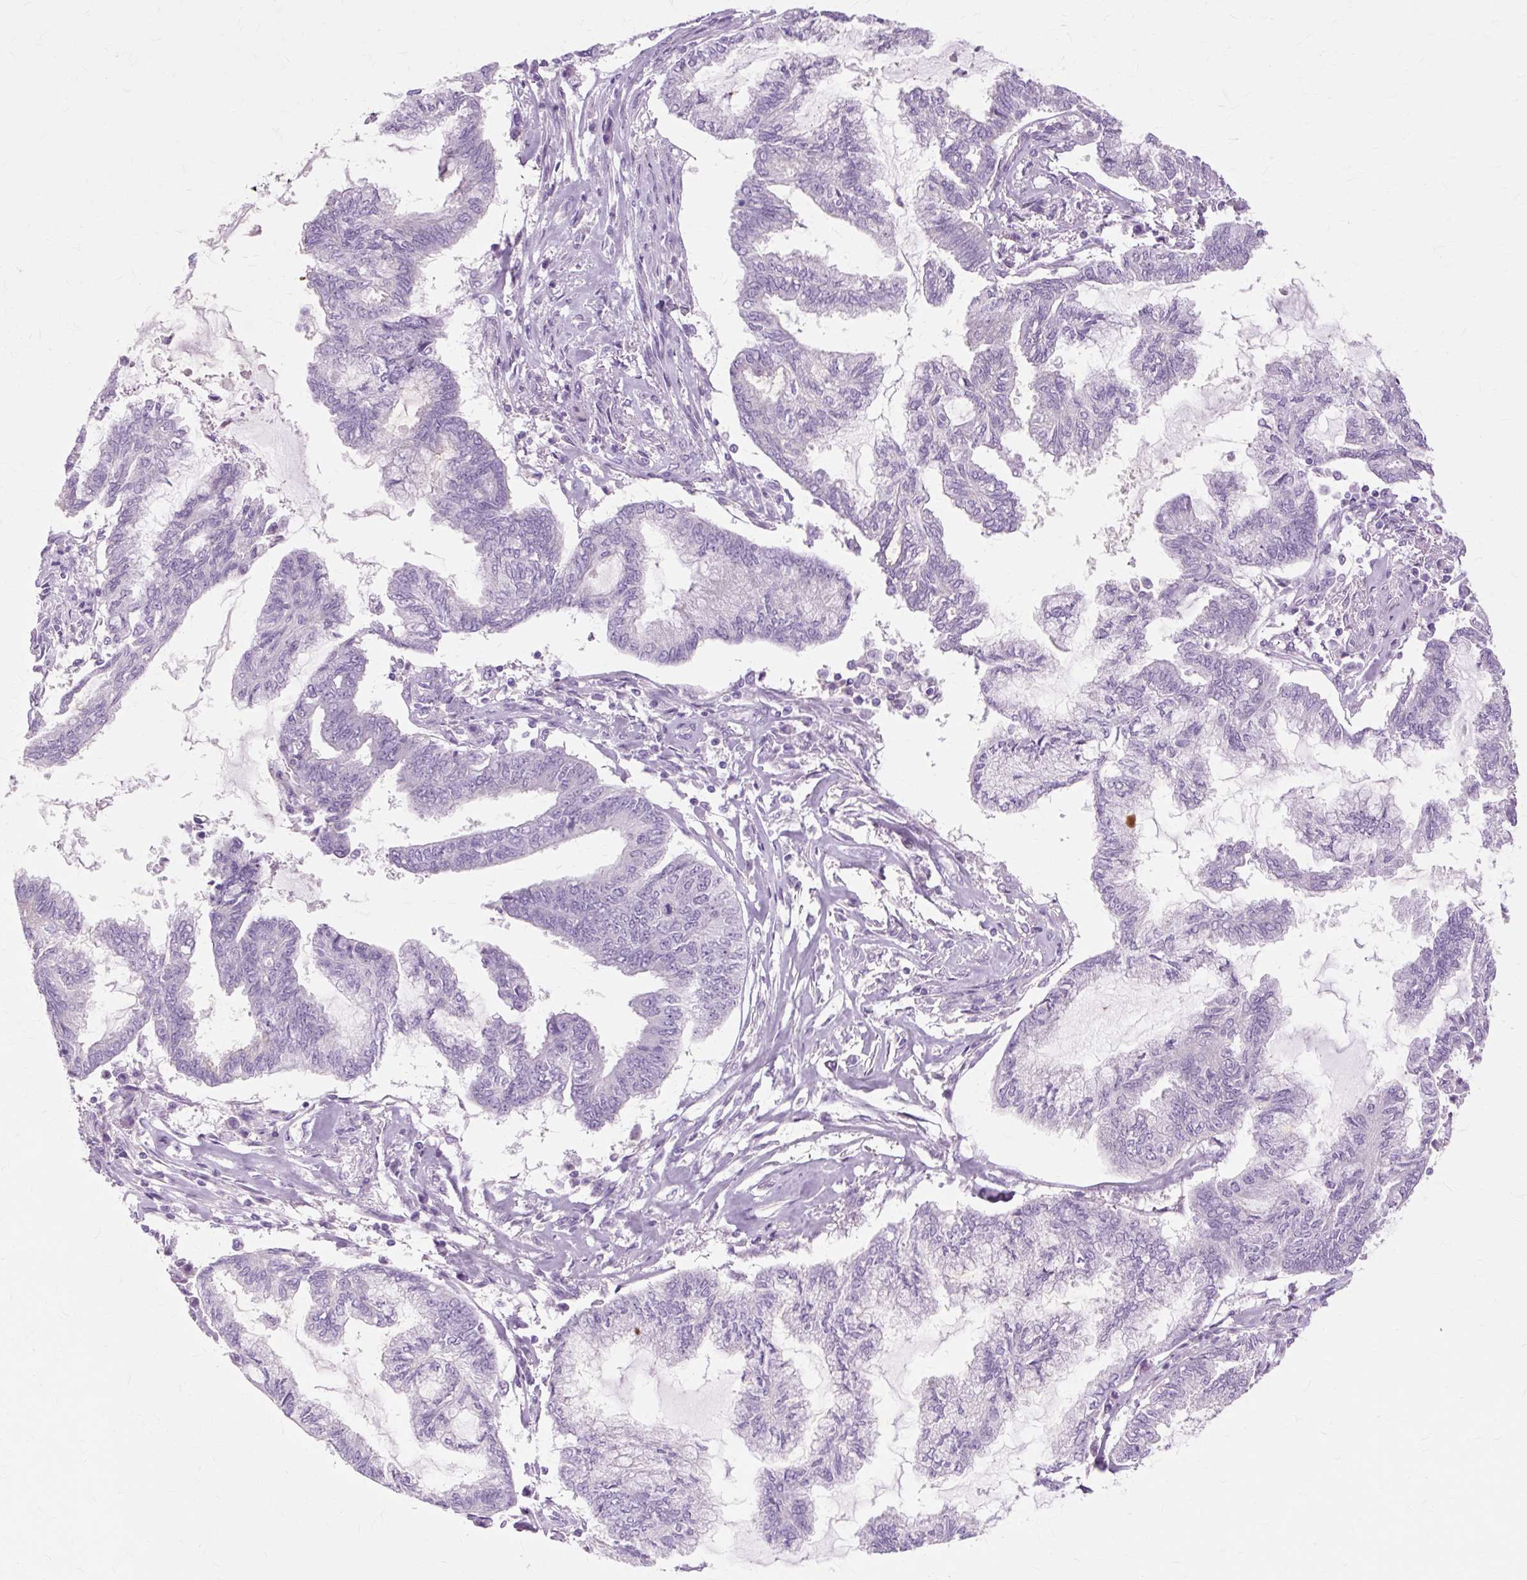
{"staining": {"intensity": "negative", "quantity": "none", "location": "none"}, "tissue": "endometrial cancer", "cell_type": "Tumor cells", "image_type": "cancer", "snomed": [{"axis": "morphology", "description": "Adenocarcinoma, NOS"}, {"axis": "topography", "description": "Endometrium"}], "caption": "This is an immunohistochemistry (IHC) image of adenocarcinoma (endometrial). There is no staining in tumor cells.", "gene": "IRX2", "patient": {"sex": "female", "age": 86}}